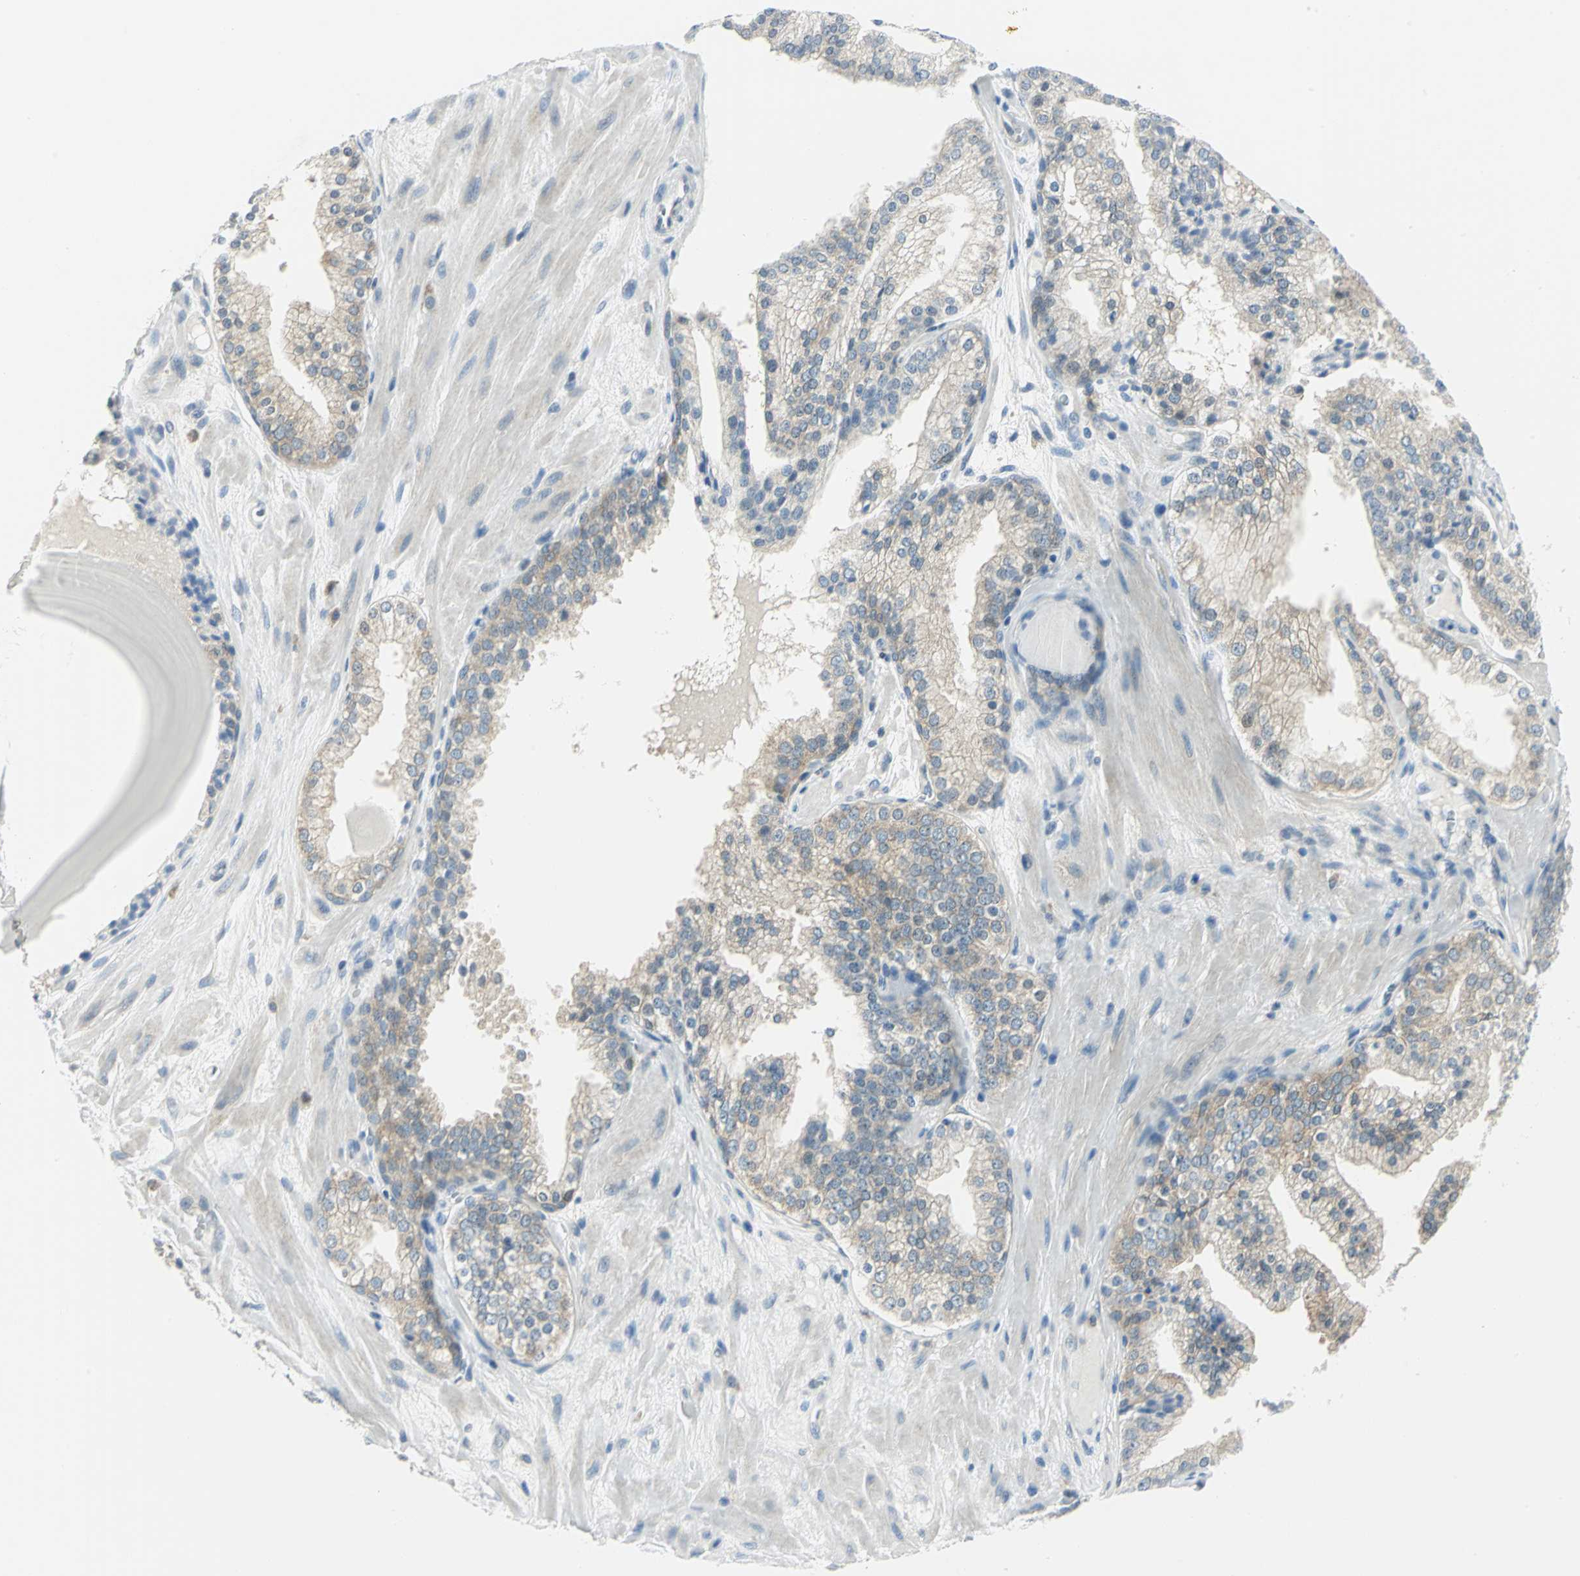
{"staining": {"intensity": "weak", "quantity": "25%-75%", "location": "cytoplasmic/membranous"}, "tissue": "prostate cancer", "cell_type": "Tumor cells", "image_type": "cancer", "snomed": [{"axis": "morphology", "description": "Adenocarcinoma, High grade"}, {"axis": "topography", "description": "Prostate"}], "caption": "The micrograph exhibits staining of prostate cancer, revealing weak cytoplasmic/membranous protein positivity (brown color) within tumor cells.", "gene": "ALDOA", "patient": {"sex": "male", "age": 68}}